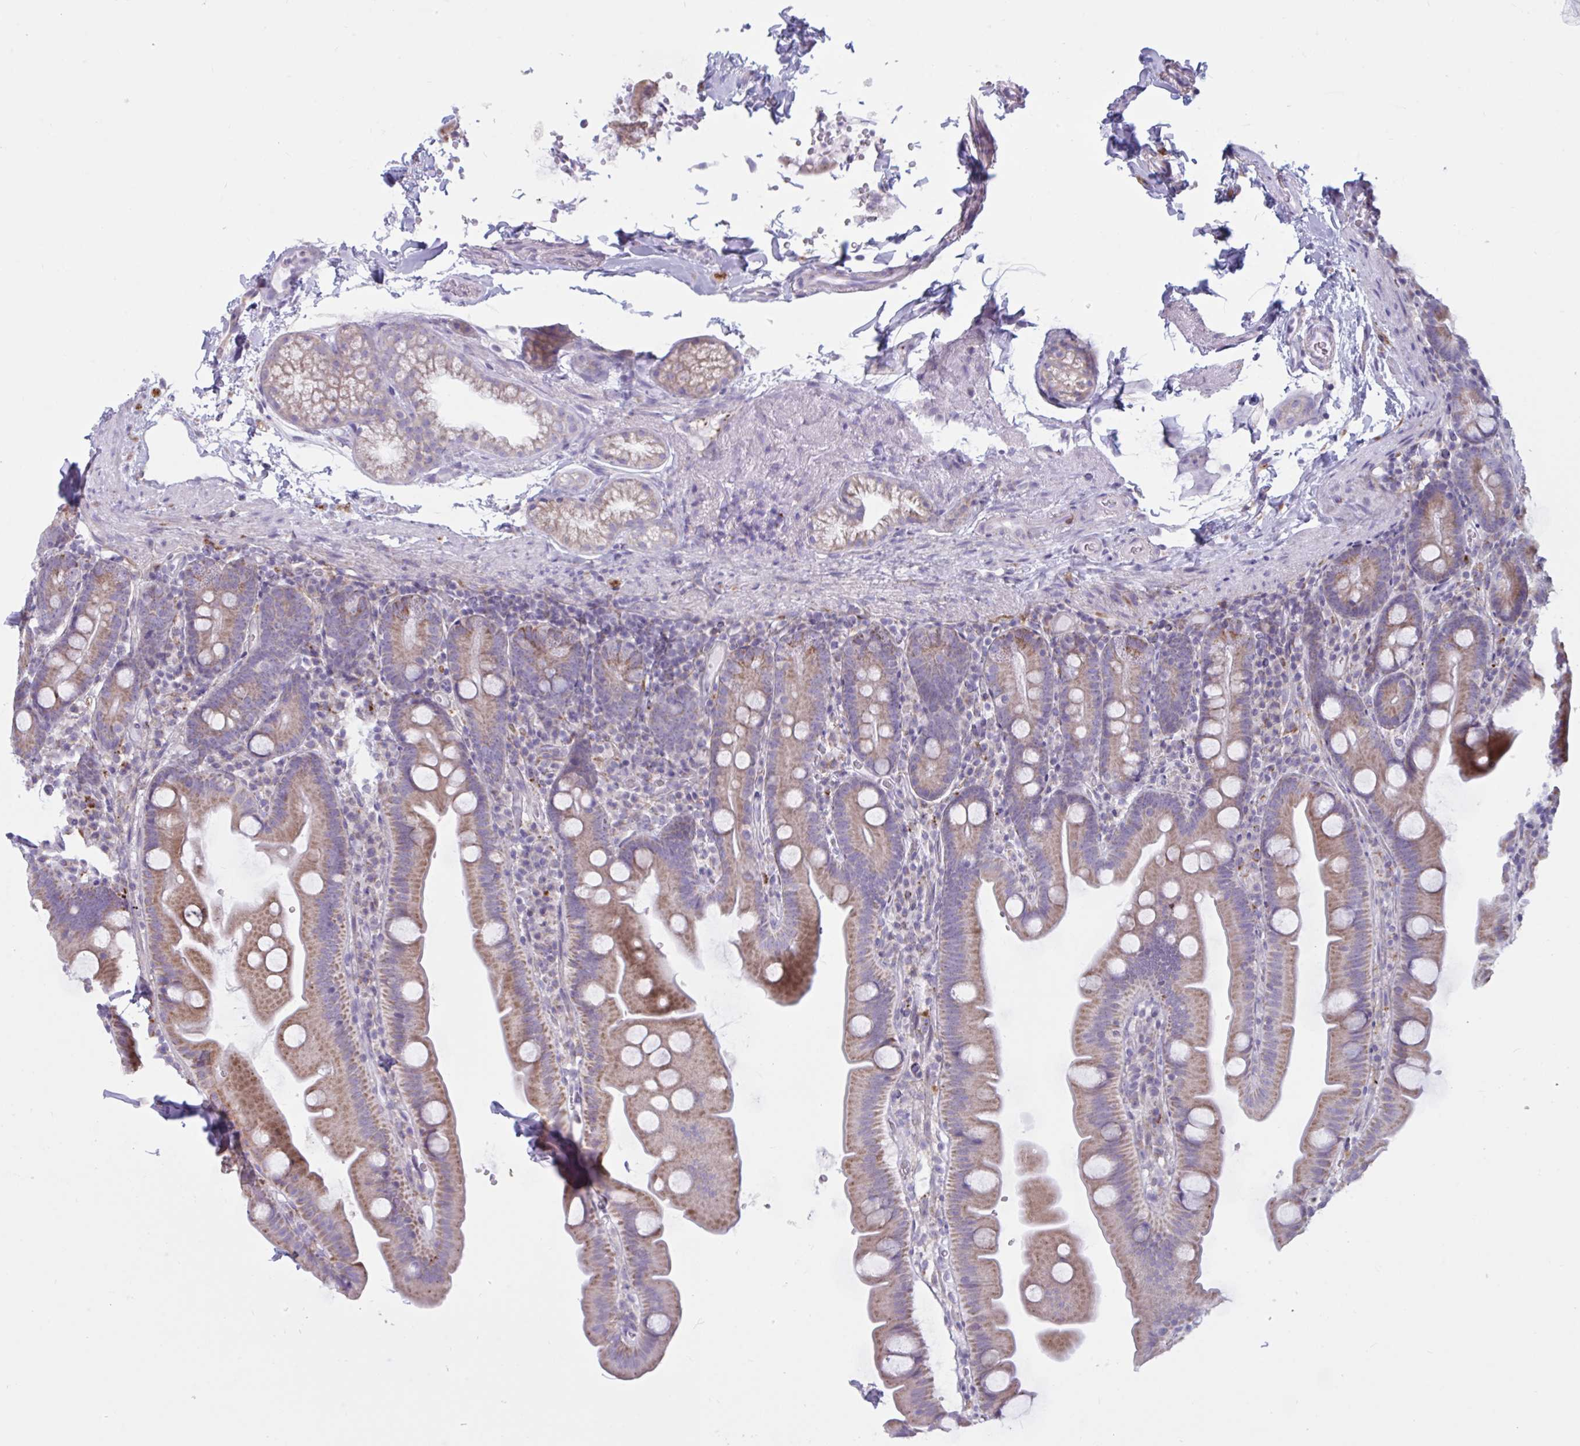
{"staining": {"intensity": "moderate", "quantity": ">75%", "location": "cytoplasmic/membranous"}, "tissue": "small intestine", "cell_type": "Glandular cells", "image_type": "normal", "snomed": [{"axis": "morphology", "description": "Normal tissue, NOS"}, {"axis": "topography", "description": "Small intestine"}], "caption": "This image displays immunohistochemistry (IHC) staining of normal small intestine, with medium moderate cytoplasmic/membranous staining in about >75% of glandular cells.", "gene": "ATG9A", "patient": {"sex": "female", "age": 68}}